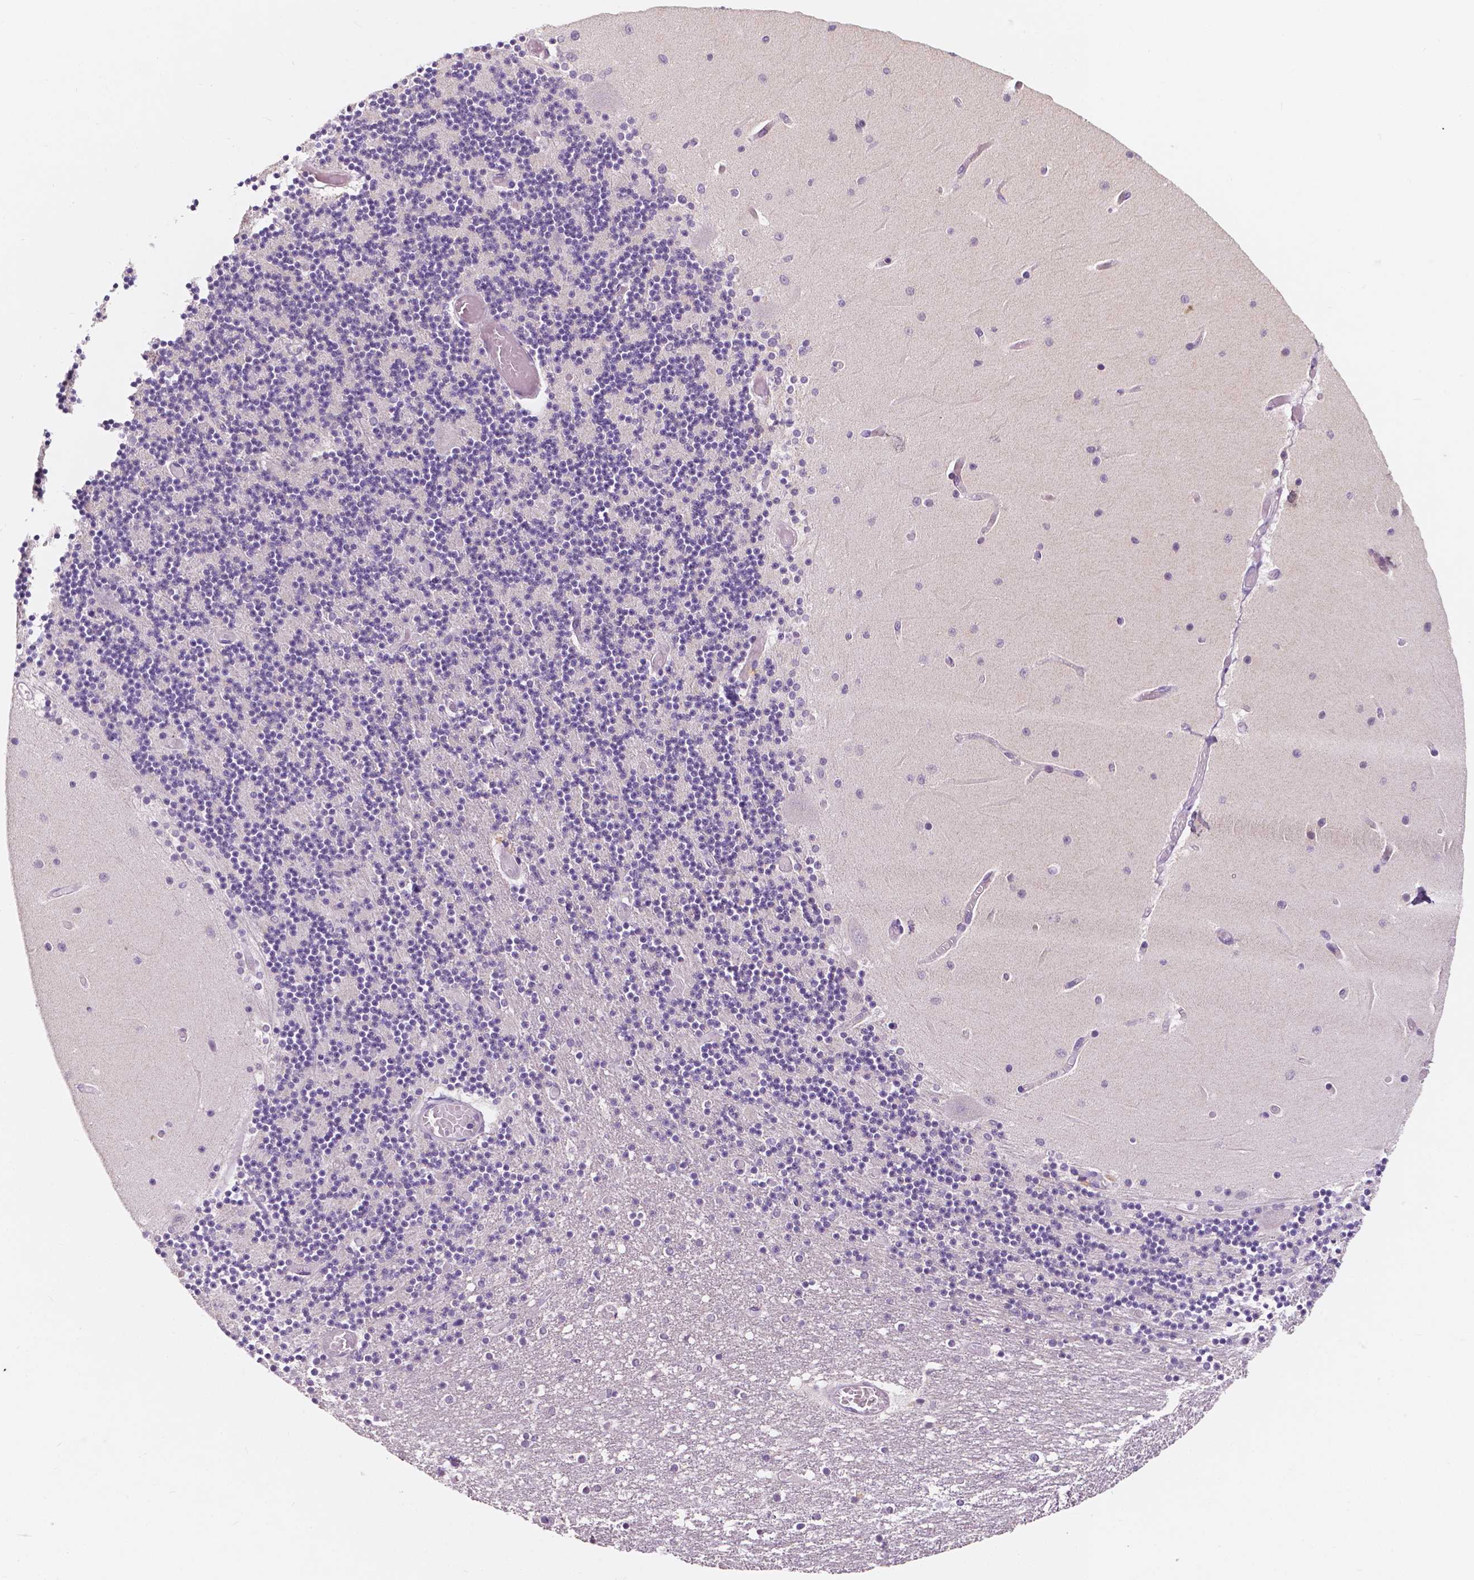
{"staining": {"intensity": "negative", "quantity": "none", "location": "none"}, "tissue": "cerebellum", "cell_type": "Cells in granular layer", "image_type": "normal", "snomed": [{"axis": "morphology", "description": "Normal tissue, NOS"}, {"axis": "topography", "description": "Cerebellum"}], "caption": "Immunohistochemistry image of unremarkable cerebellum: cerebellum stained with DAB (3,3'-diaminobenzidine) displays no significant protein positivity in cells in granular layer.", "gene": "SIRT2", "patient": {"sex": "female", "age": 28}}